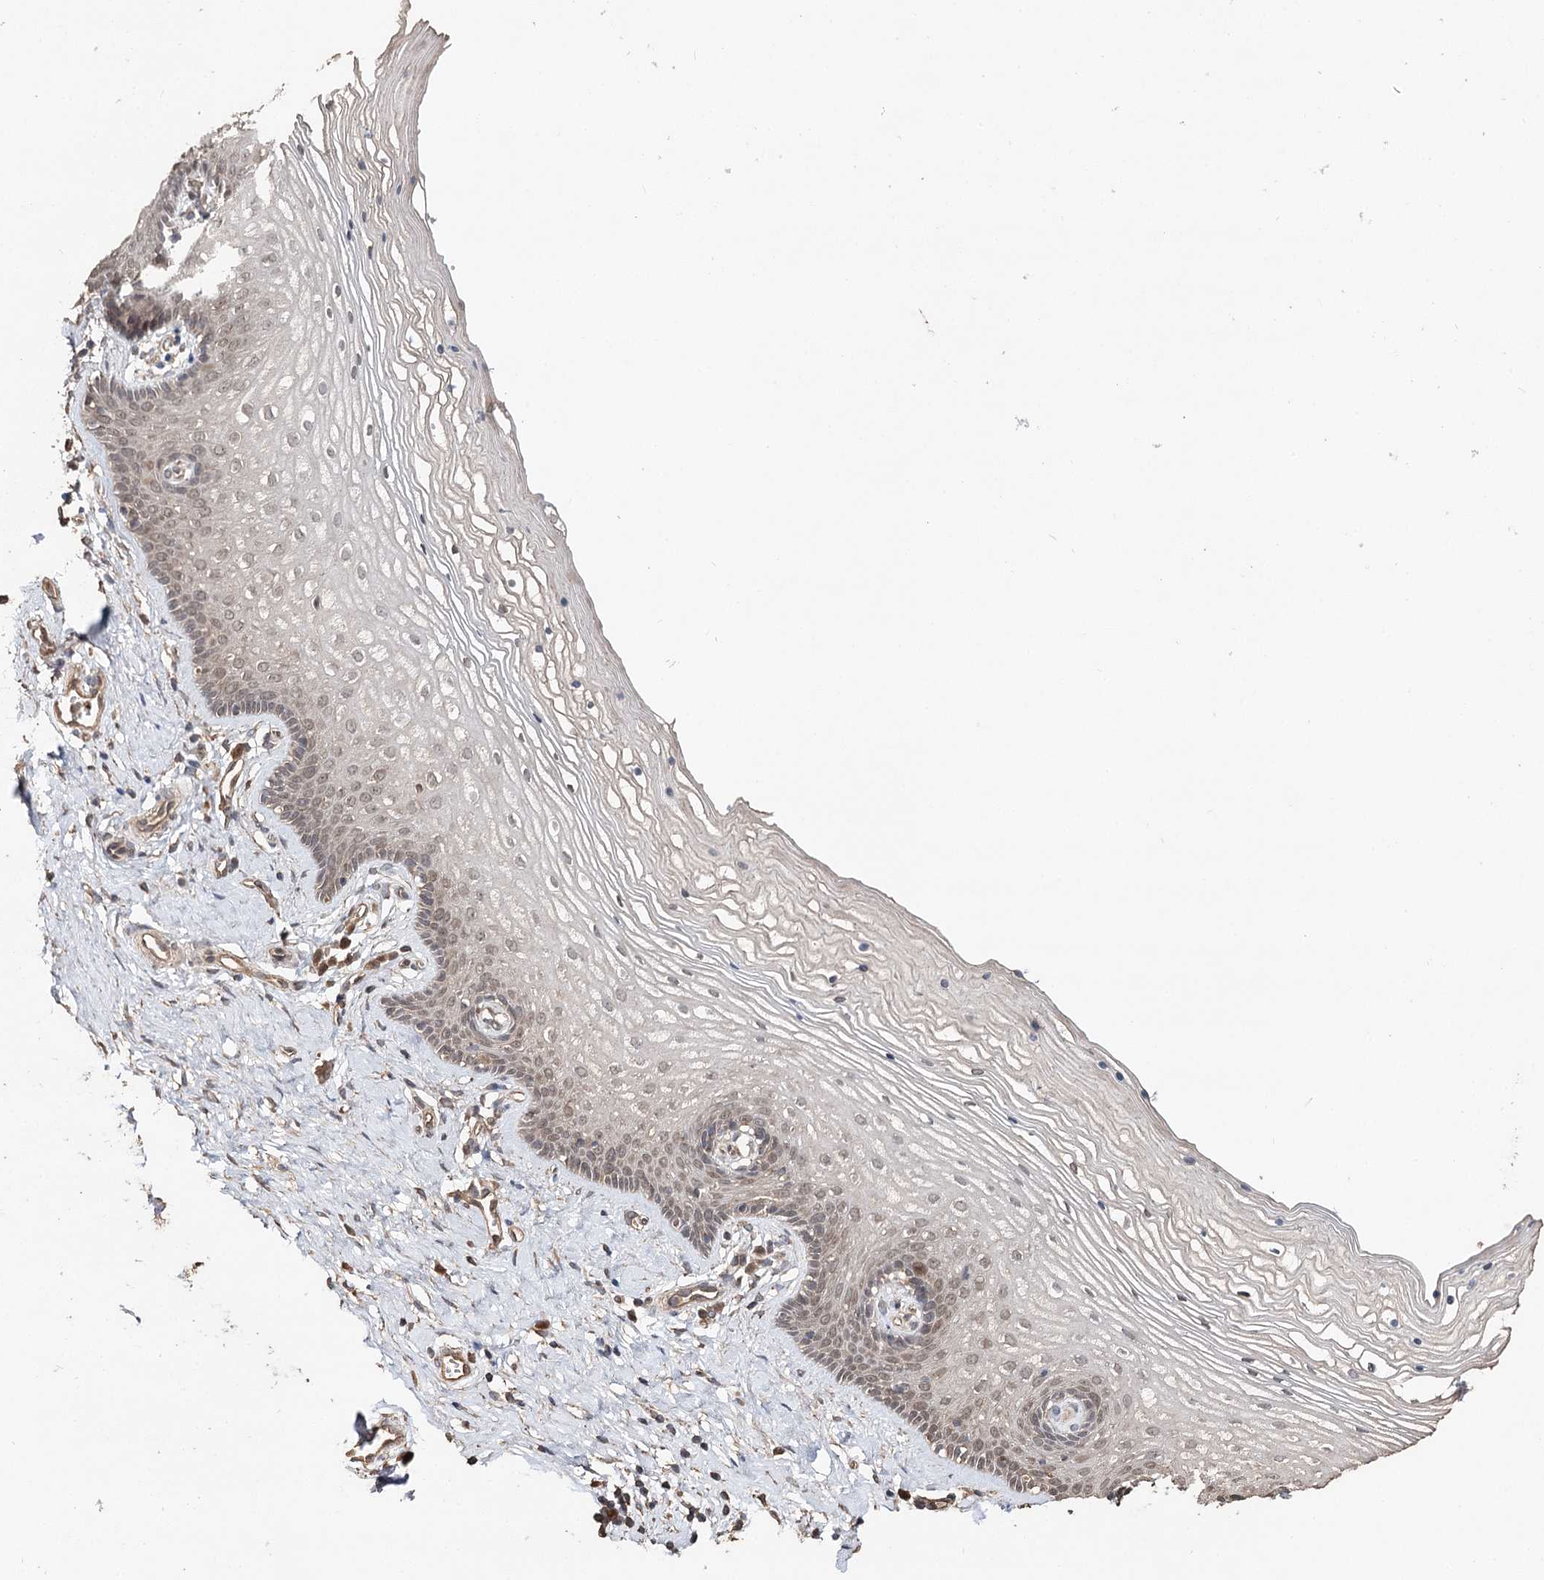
{"staining": {"intensity": "moderate", "quantity": "25%-75%", "location": "nuclear"}, "tissue": "vagina", "cell_type": "Squamous epithelial cells", "image_type": "normal", "snomed": [{"axis": "morphology", "description": "Normal tissue, NOS"}, {"axis": "topography", "description": "Vagina"}], "caption": "This is an image of immunohistochemistry staining of unremarkable vagina, which shows moderate expression in the nuclear of squamous epithelial cells.", "gene": "NOPCHAP1", "patient": {"sex": "female", "age": 46}}